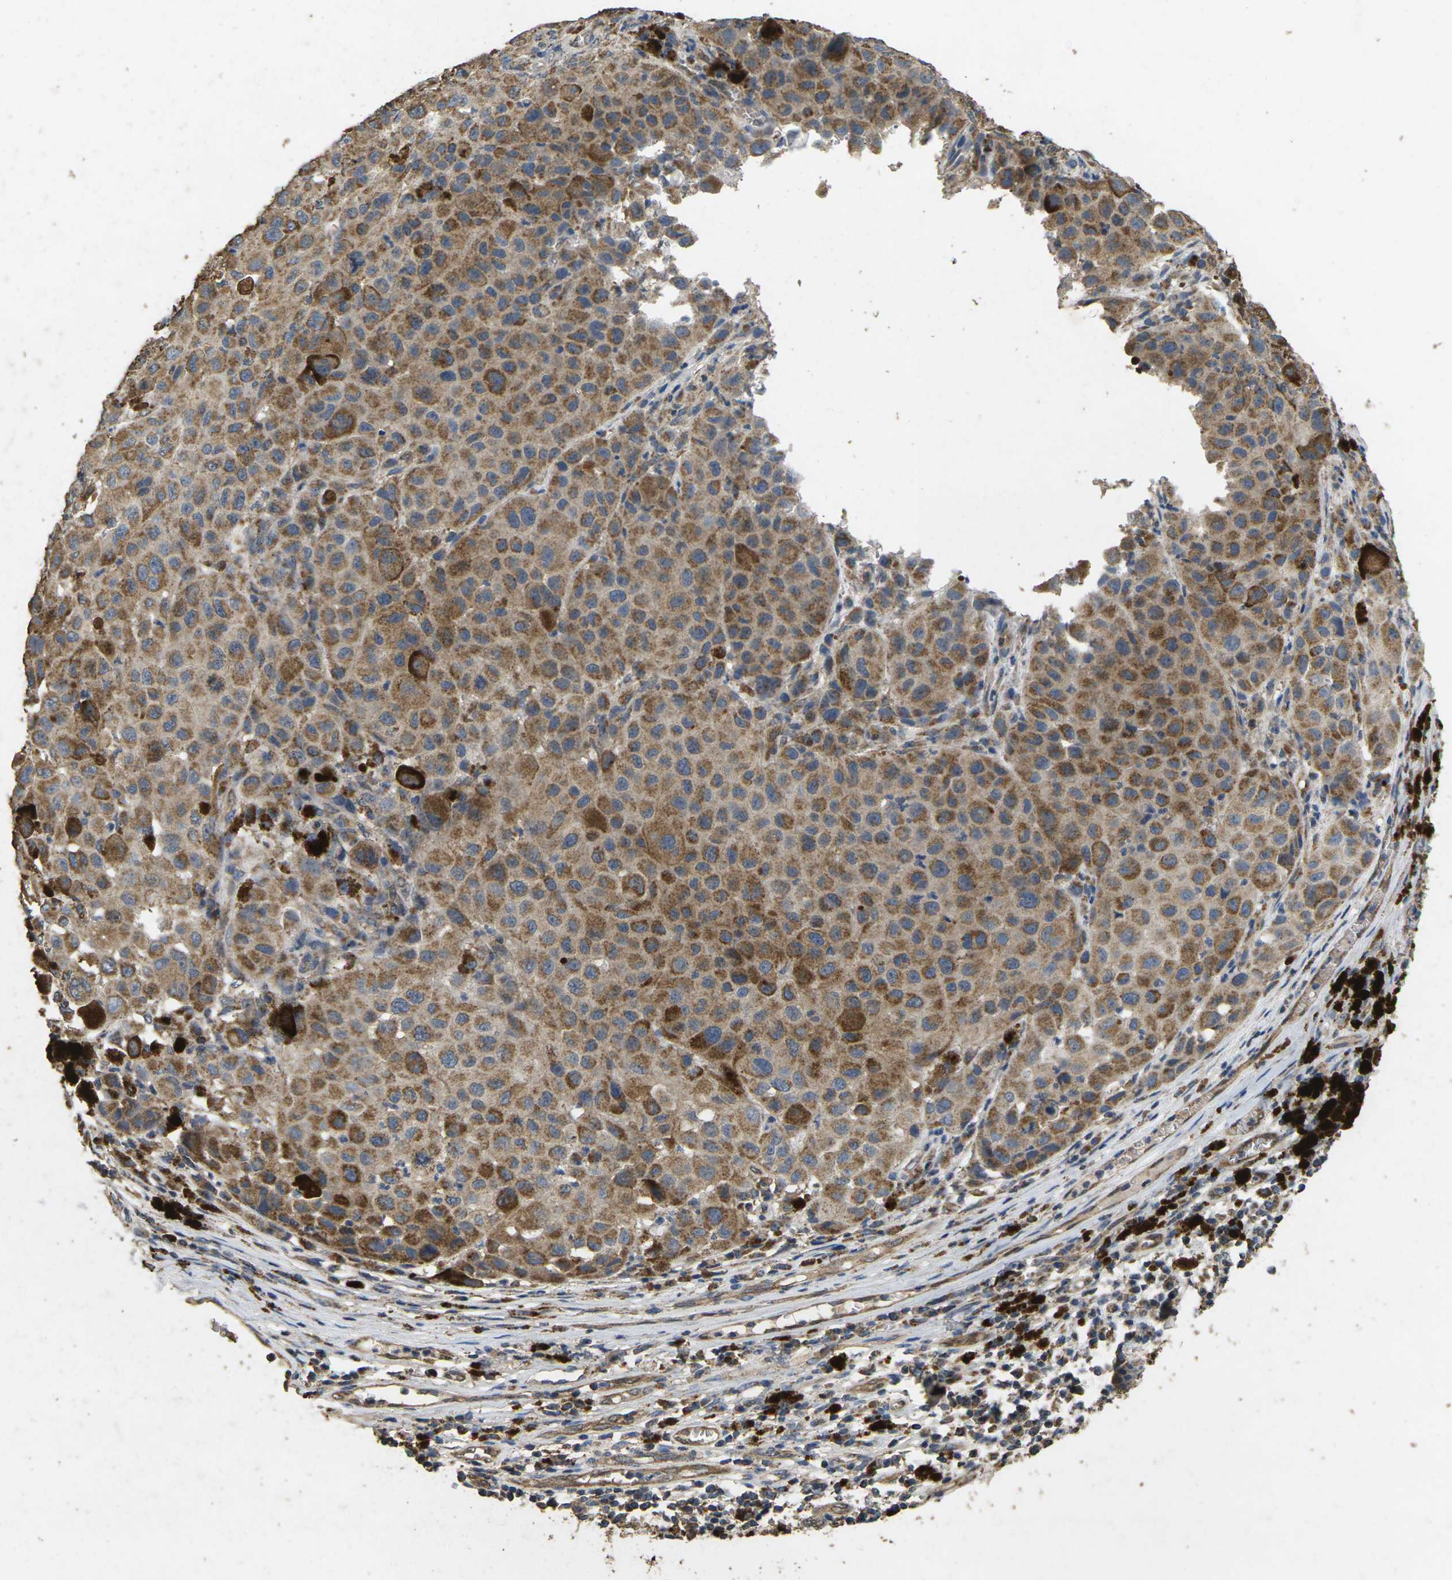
{"staining": {"intensity": "moderate", "quantity": ">75%", "location": "cytoplasmic/membranous"}, "tissue": "melanoma", "cell_type": "Tumor cells", "image_type": "cancer", "snomed": [{"axis": "morphology", "description": "Malignant melanoma, NOS"}, {"axis": "topography", "description": "Skin"}], "caption": "Immunohistochemistry image of neoplastic tissue: human melanoma stained using IHC demonstrates medium levels of moderate protein expression localized specifically in the cytoplasmic/membranous of tumor cells, appearing as a cytoplasmic/membranous brown color.", "gene": "MAPK11", "patient": {"sex": "female", "age": 46}}